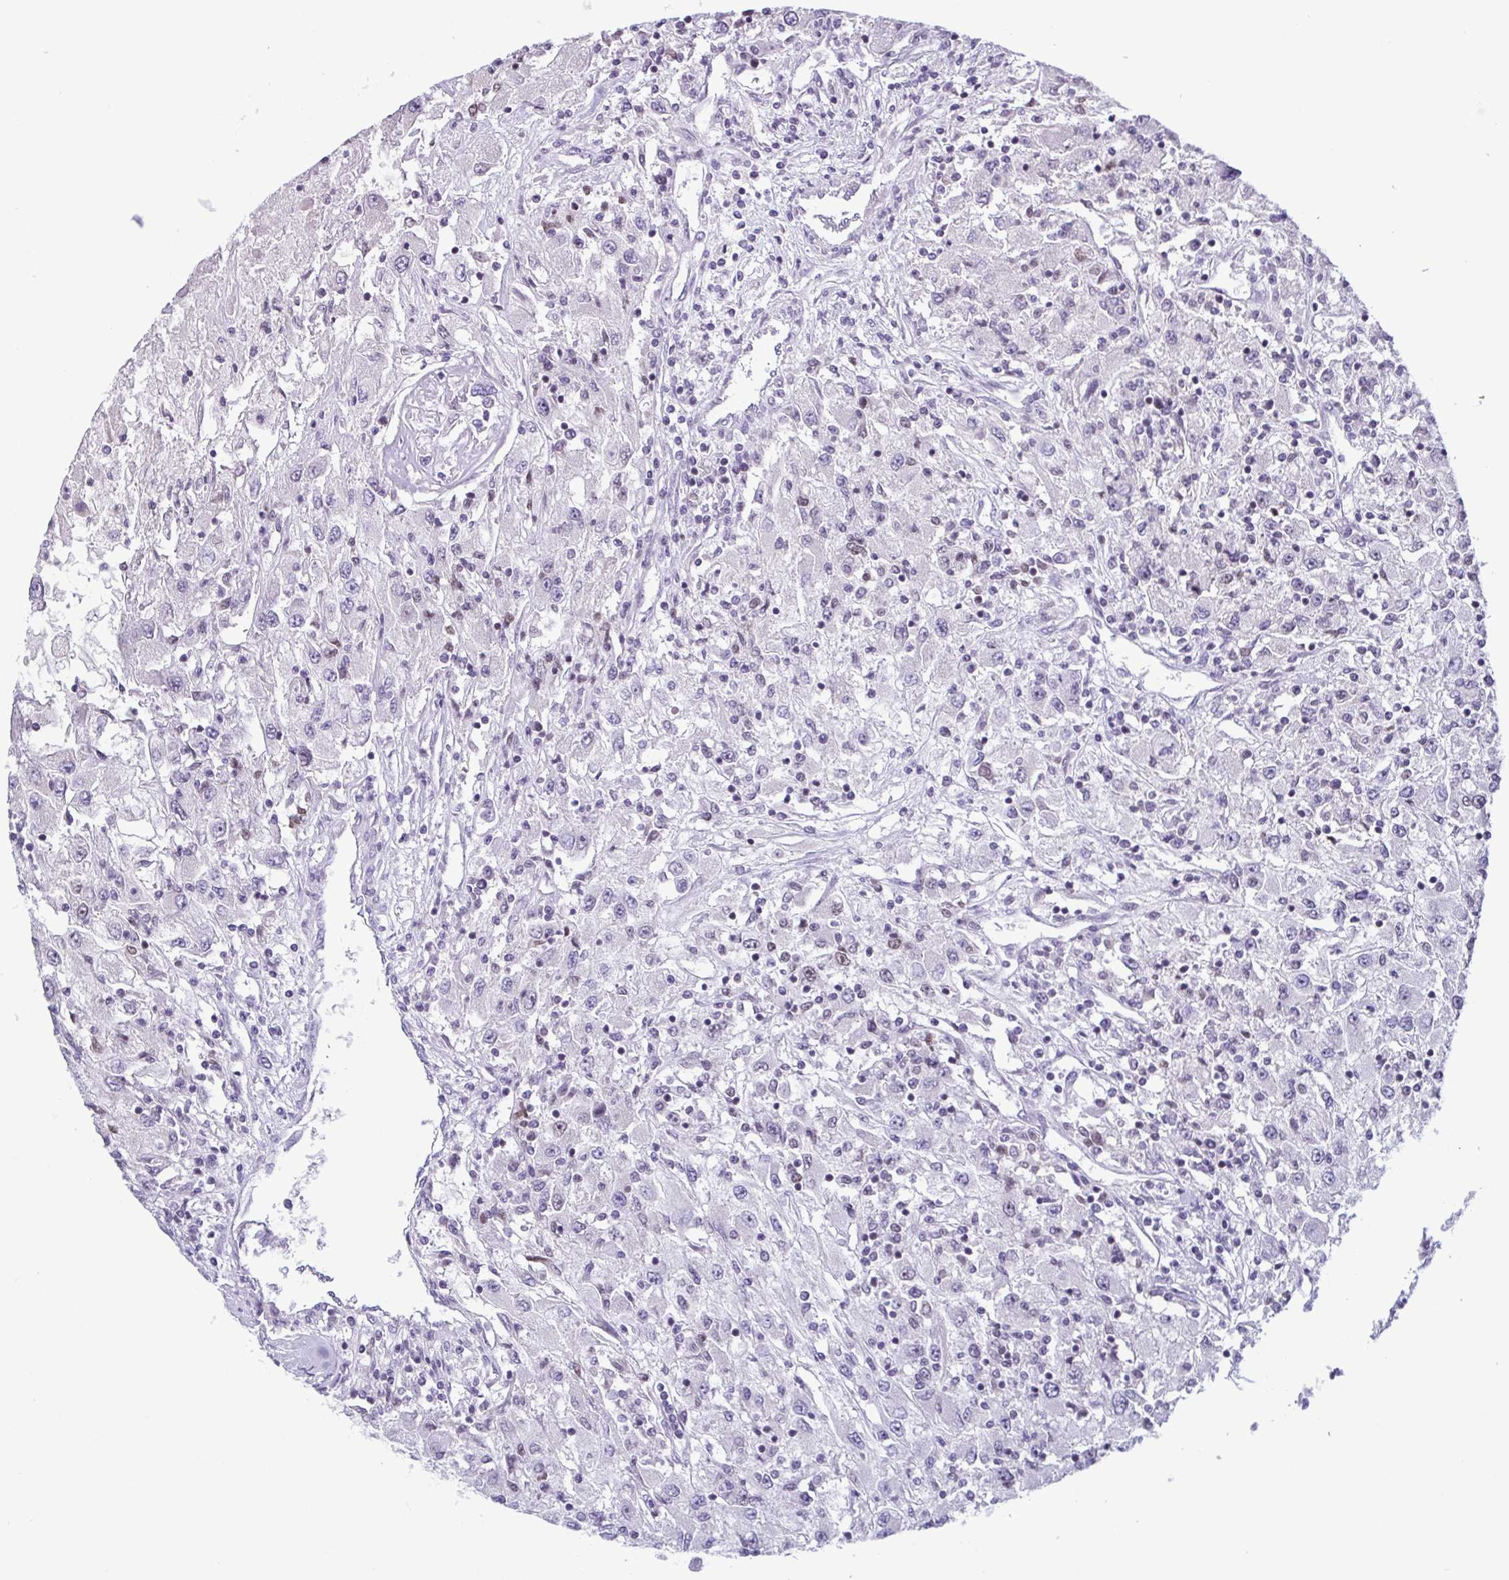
{"staining": {"intensity": "negative", "quantity": "none", "location": "none"}, "tissue": "renal cancer", "cell_type": "Tumor cells", "image_type": "cancer", "snomed": [{"axis": "morphology", "description": "Adenocarcinoma, NOS"}, {"axis": "topography", "description": "Kidney"}], "caption": "Immunohistochemistry of human adenocarcinoma (renal) shows no expression in tumor cells. The staining was performed using DAB to visualize the protein expression in brown, while the nuclei were stained in blue with hematoxylin (Magnification: 20x).", "gene": "IRF1", "patient": {"sex": "female", "age": 67}}